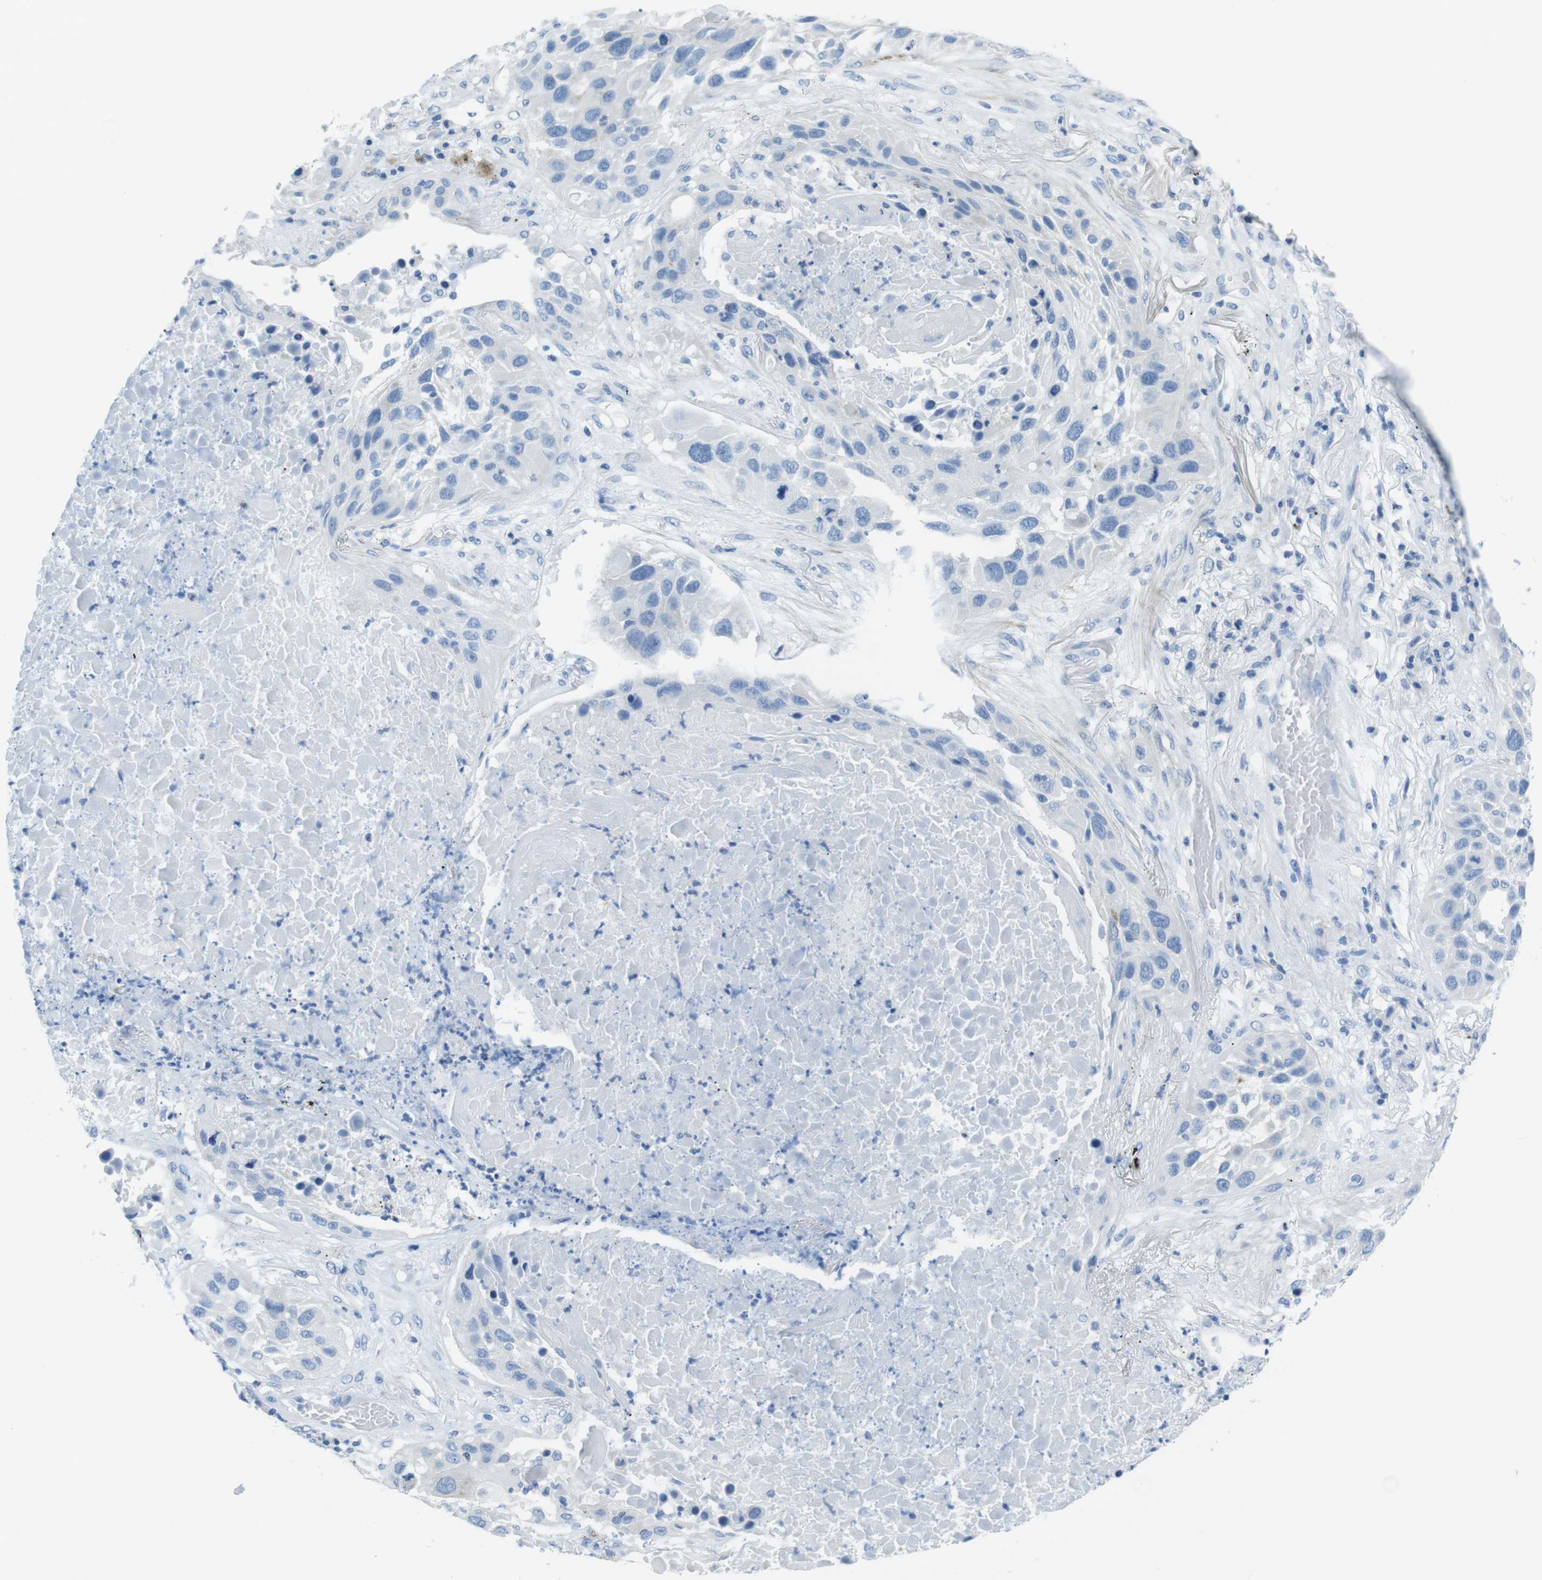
{"staining": {"intensity": "negative", "quantity": "none", "location": "none"}, "tissue": "lung cancer", "cell_type": "Tumor cells", "image_type": "cancer", "snomed": [{"axis": "morphology", "description": "Squamous cell carcinoma, NOS"}, {"axis": "topography", "description": "Lung"}], "caption": "Human lung cancer stained for a protein using IHC exhibits no expression in tumor cells.", "gene": "ASIC5", "patient": {"sex": "male", "age": 57}}